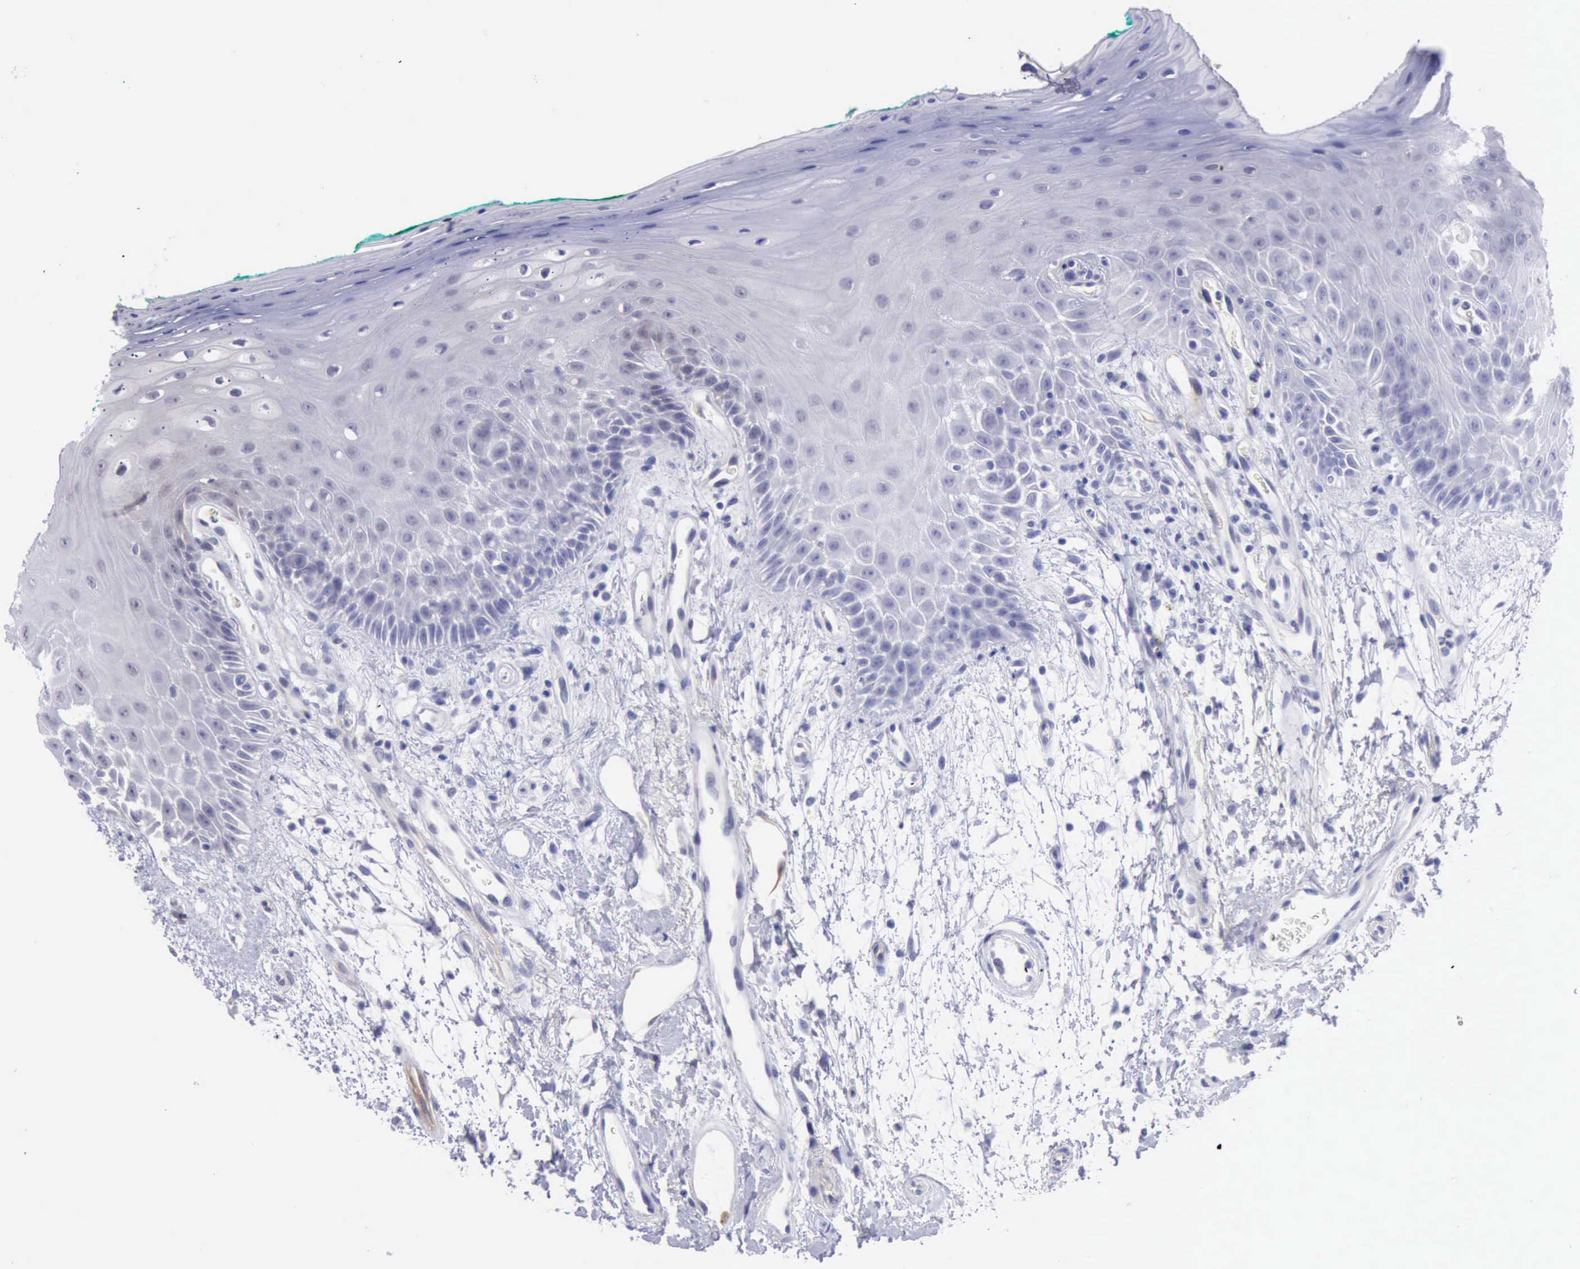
{"staining": {"intensity": "negative", "quantity": "none", "location": "none"}, "tissue": "oral mucosa", "cell_type": "Squamous epithelial cells", "image_type": "normal", "snomed": [{"axis": "morphology", "description": "Normal tissue, NOS"}, {"axis": "morphology", "description": "Squamous cell carcinoma, NOS"}, {"axis": "topography", "description": "Skeletal muscle"}, {"axis": "topography", "description": "Oral tissue"}, {"axis": "topography", "description": "Head-Neck"}], "caption": "This is an IHC micrograph of unremarkable oral mucosa. There is no expression in squamous epithelial cells.", "gene": "DNAJB7", "patient": {"sex": "female", "age": 84}}